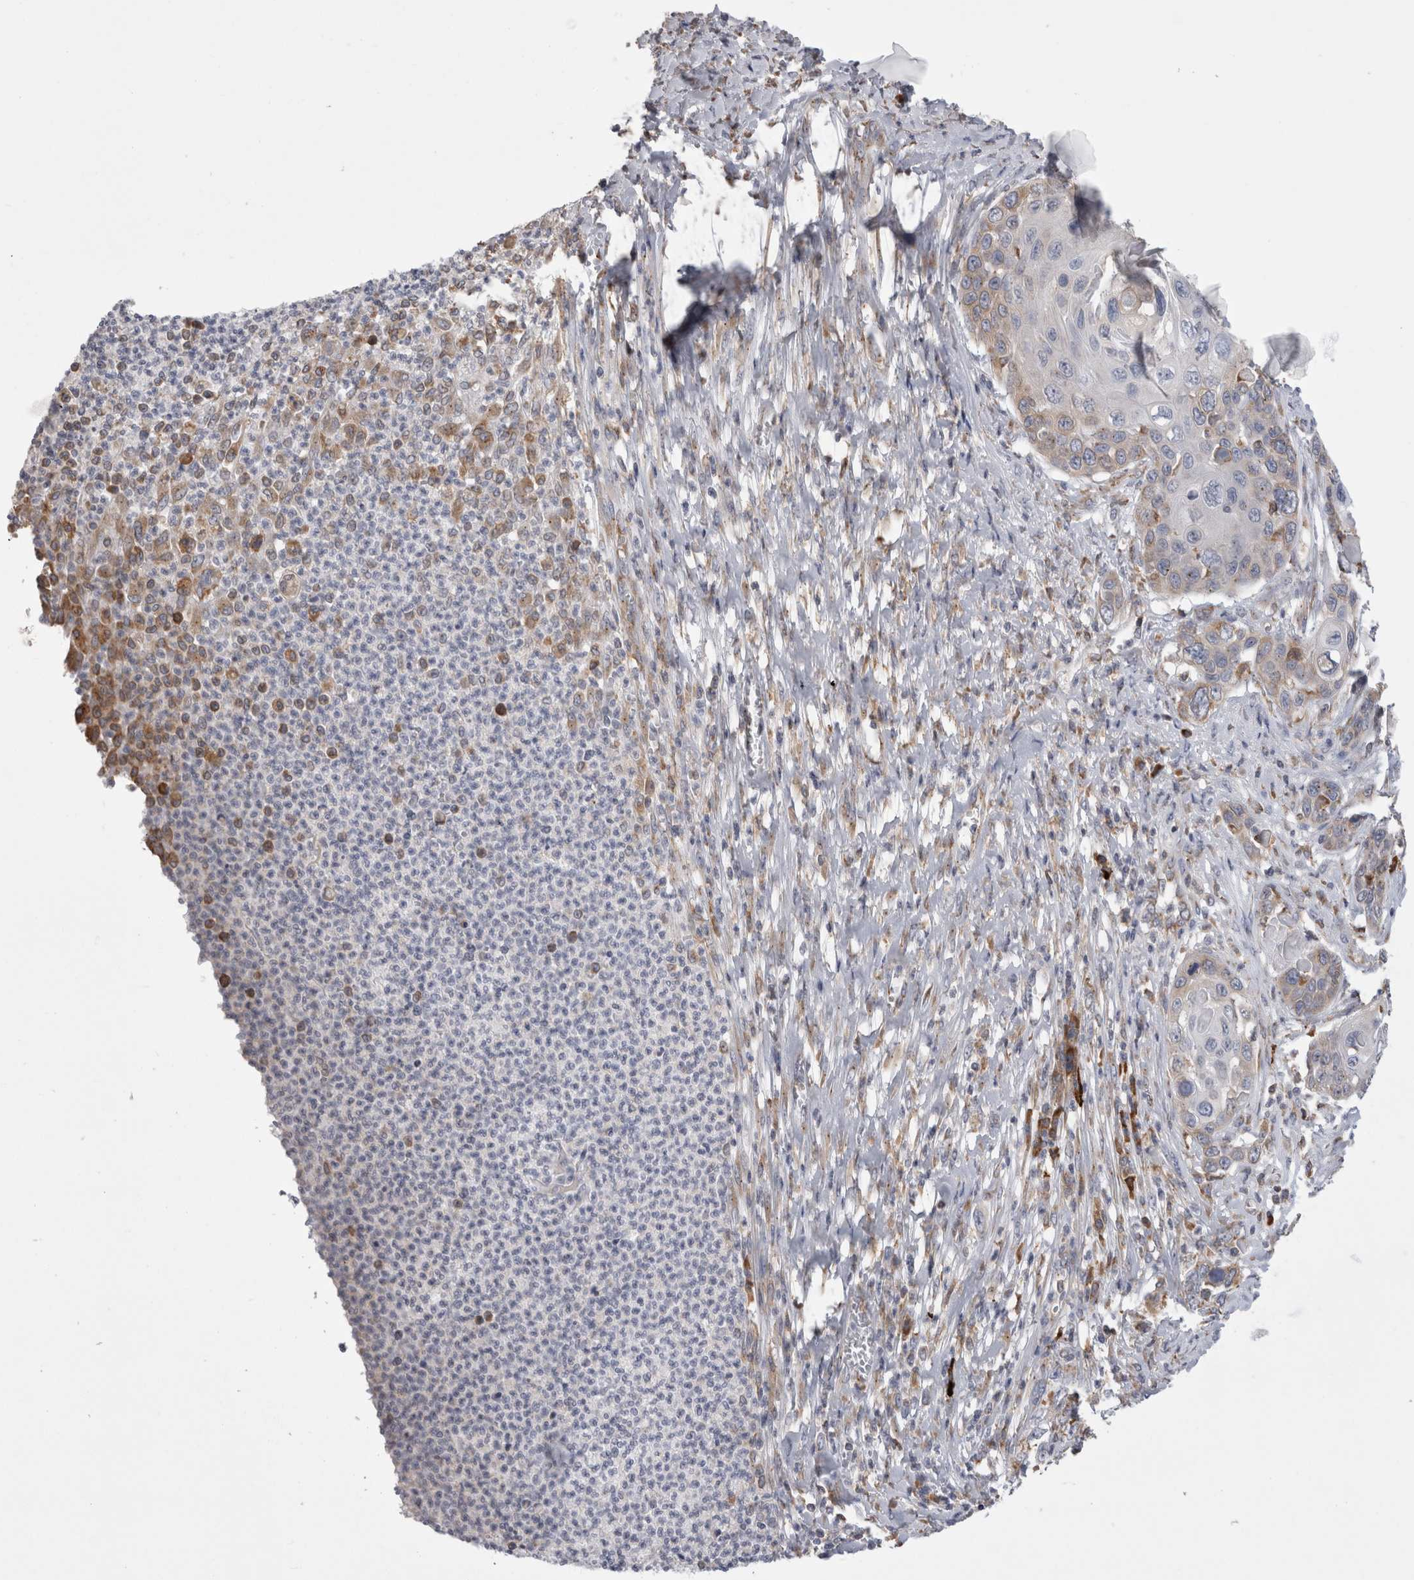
{"staining": {"intensity": "weak", "quantity": "<25%", "location": "cytoplasmic/membranous"}, "tissue": "skin cancer", "cell_type": "Tumor cells", "image_type": "cancer", "snomed": [{"axis": "morphology", "description": "Squamous cell carcinoma, NOS"}, {"axis": "topography", "description": "Skin"}], "caption": "DAB (3,3'-diaminobenzidine) immunohistochemical staining of human skin cancer reveals no significant expression in tumor cells.", "gene": "ZNF341", "patient": {"sex": "male", "age": 55}}